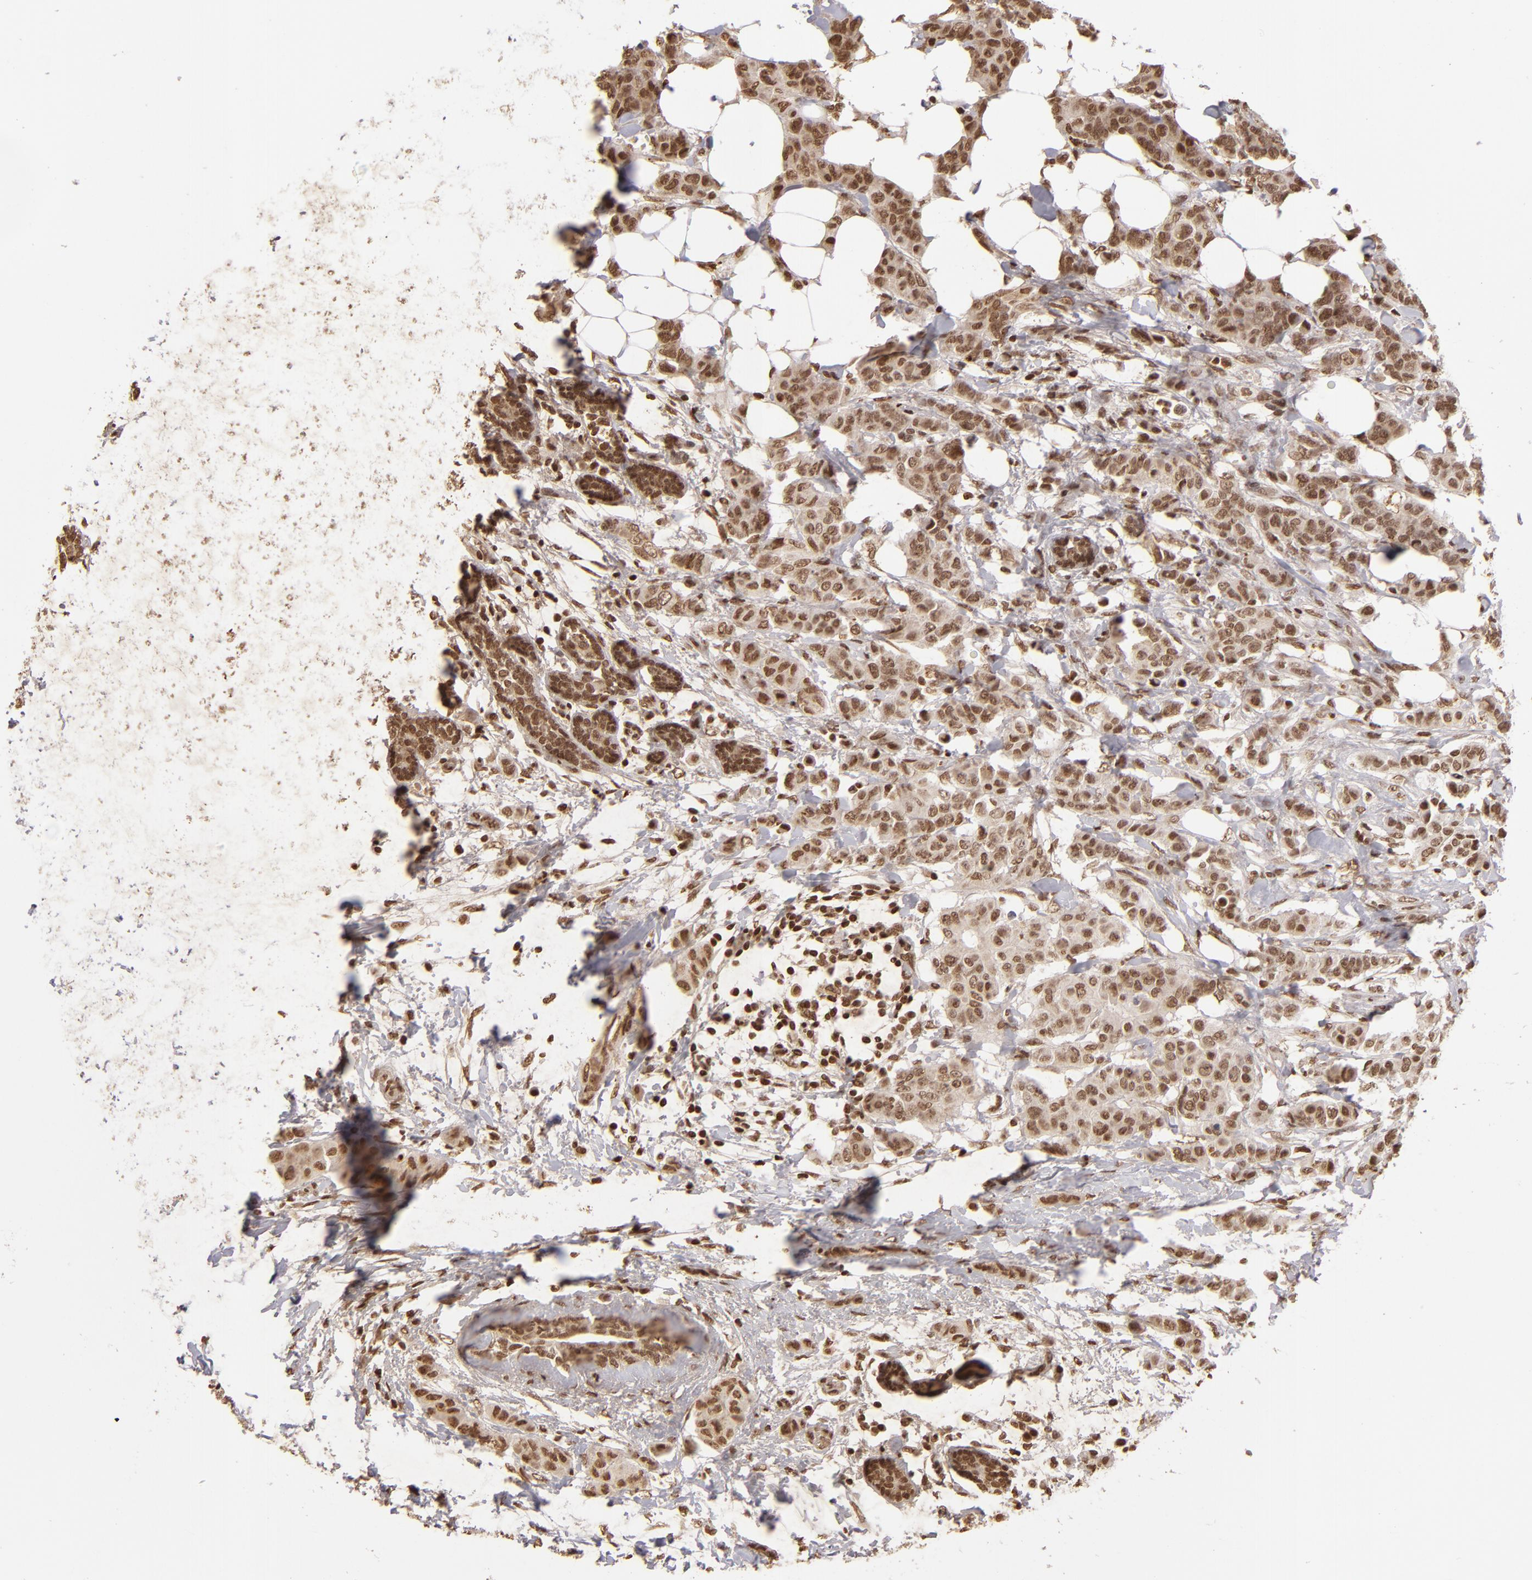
{"staining": {"intensity": "strong", "quantity": ">75%", "location": "cytoplasmic/membranous,nuclear"}, "tissue": "breast cancer", "cell_type": "Tumor cells", "image_type": "cancer", "snomed": [{"axis": "morphology", "description": "Duct carcinoma"}, {"axis": "topography", "description": "Breast"}], "caption": "Protein expression analysis of human breast infiltrating ductal carcinoma reveals strong cytoplasmic/membranous and nuclear positivity in approximately >75% of tumor cells. The staining was performed using DAB (3,3'-diaminobenzidine), with brown indicating positive protein expression. Nuclei are stained blue with hematoxylin.", "gene": "CUL3", "patient": {"sex": "female", "age": 40}}